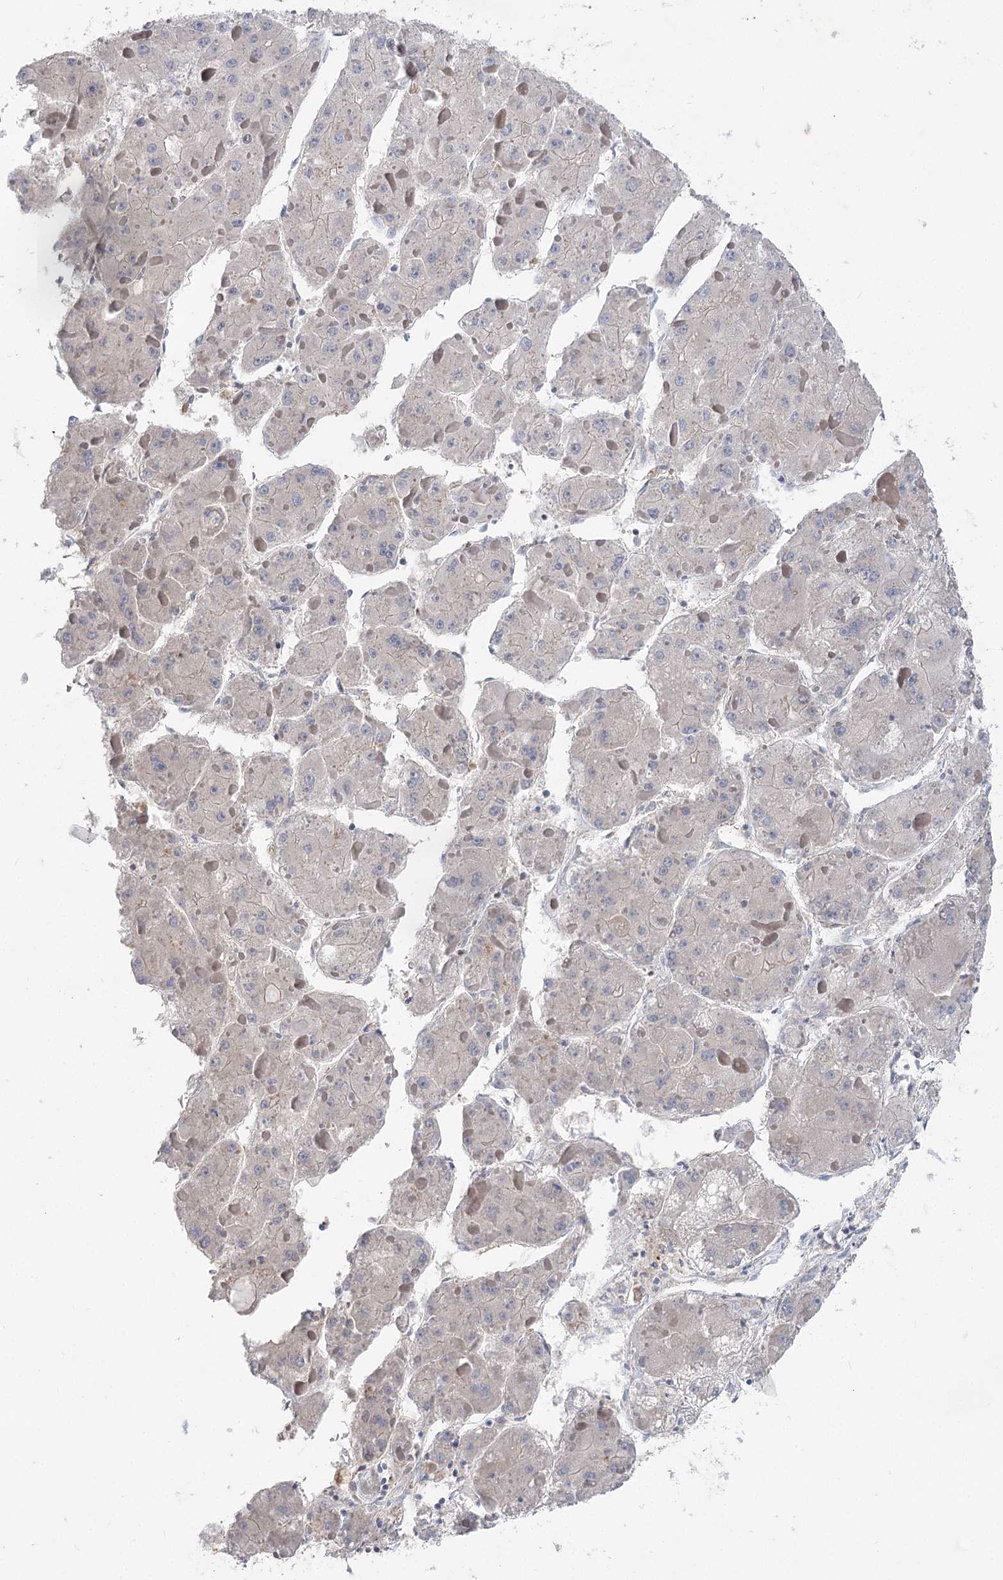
{"staining": {"intensity": "negative", "quantity": "none", "location": "none"}, "tissue": "liver cancer", "cell_type": "Tumor cells", "image_type": "cancer", "snomed": [{"axis": "morphology", "description": "Carcinoma, Hepatocellular, NOS"}, {"axis": "topography", "description": "Liver"}], "caption": "The immunohistochemistry (IHC) histopathology image has no significant positivity in tumor cells of liver hepatocellular carcinoma tissue.", "gene": "SCN11A", "patient": {"sex": "female", "age": 73}}